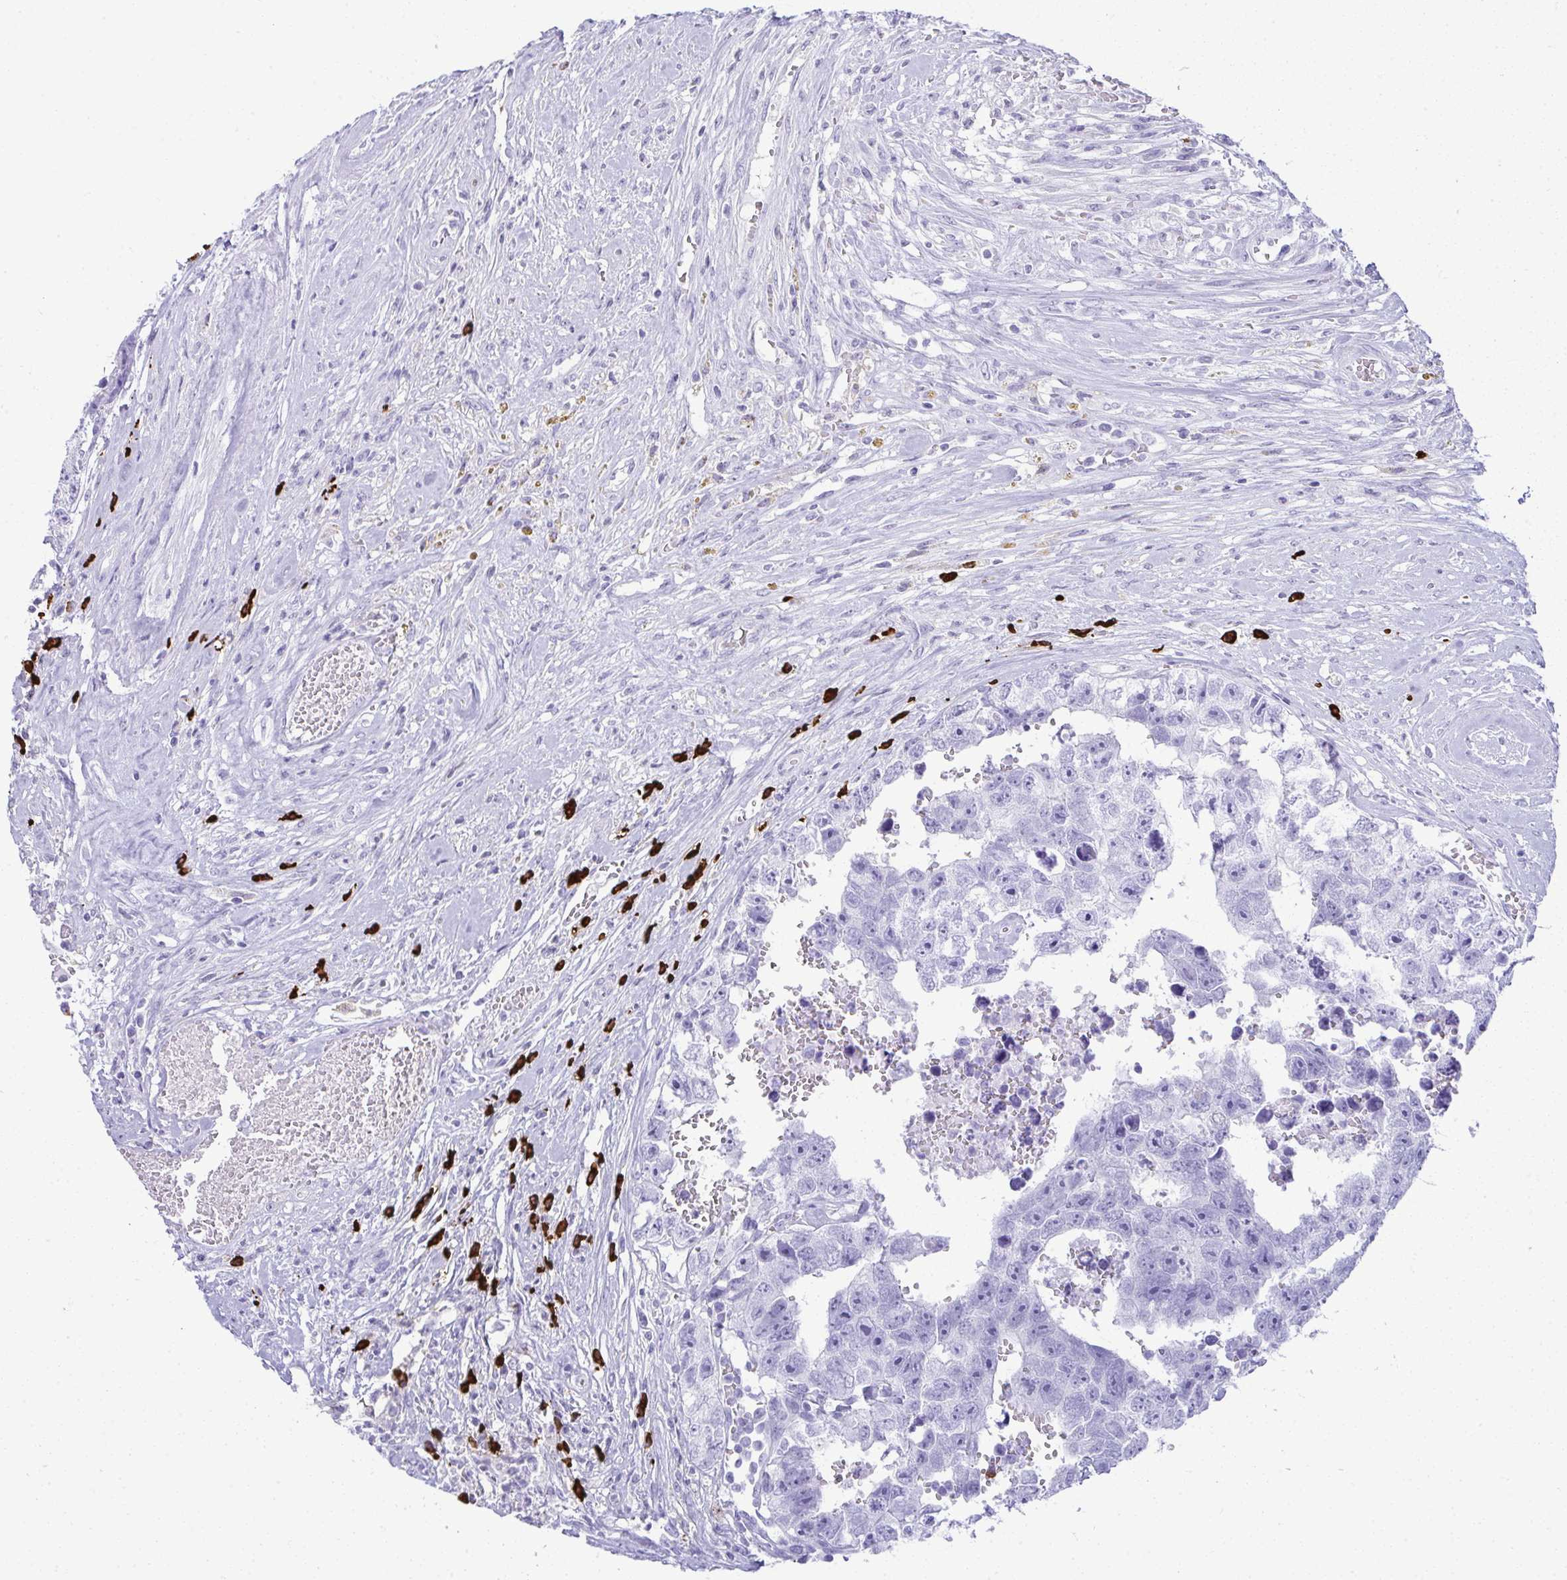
{"staining": {"intensity": "negative", "quantity": "none", "location": "none"}, "tissue": "testis cancer", "cell_type": "Tumor cells", "image_type": "cancer", "snomed": [{"axis": "morphology", "description": "Carcinoma, Embryonal, NOS"}, {"axis": "topography", "description": "Testis"}], "caption": "An IHC photomicrograph of testis cancer (embryonal carcinoma) is shown. There is no staining in tumor cells of testis cancer (embryonal carcinoma).", "gene": "CDADC1", "patient": {"sex": "male", "age": 22}}